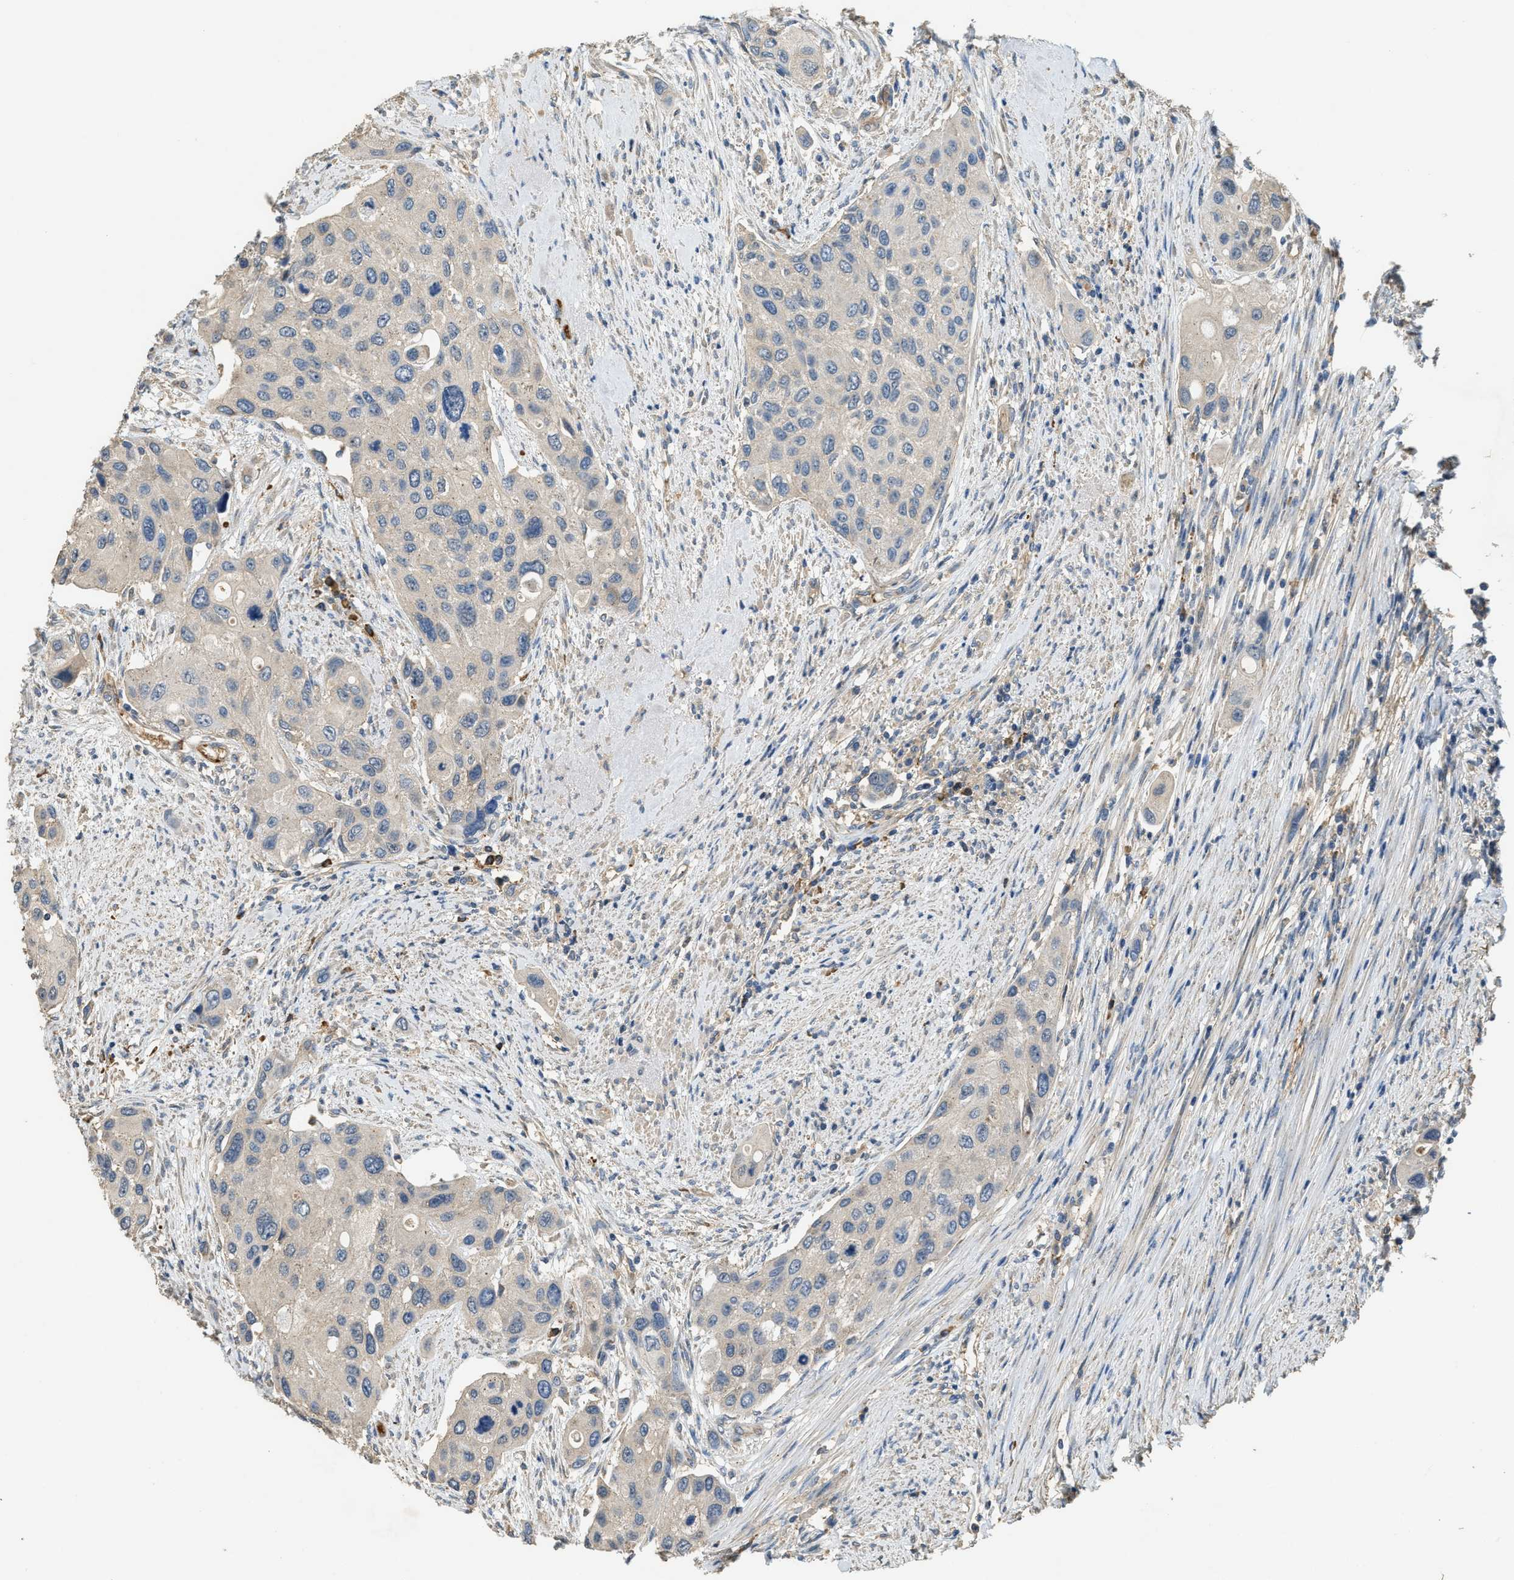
{"staining": {"intensity": "negative", "quantity": "none", "location": "none"}, "tissue": "urothelial cancer", "cell_type": "Tumor cells", "image_type": "cancer", "snomed": [{"axis": "morphology", "description": "Urothelial carcinoma, High grade"}, {"axis": "topography", "description": "Urinary bladder"}], "caption": "High magnification brightfield microscopy of high-grade urothelial carcinoma stained with DAB (brown) and counterstained with hematoxylin (blue): tumor cells show no significant positivity.", "gene": "CFLAR", "patient": {"sex": "female", "age": 56}}